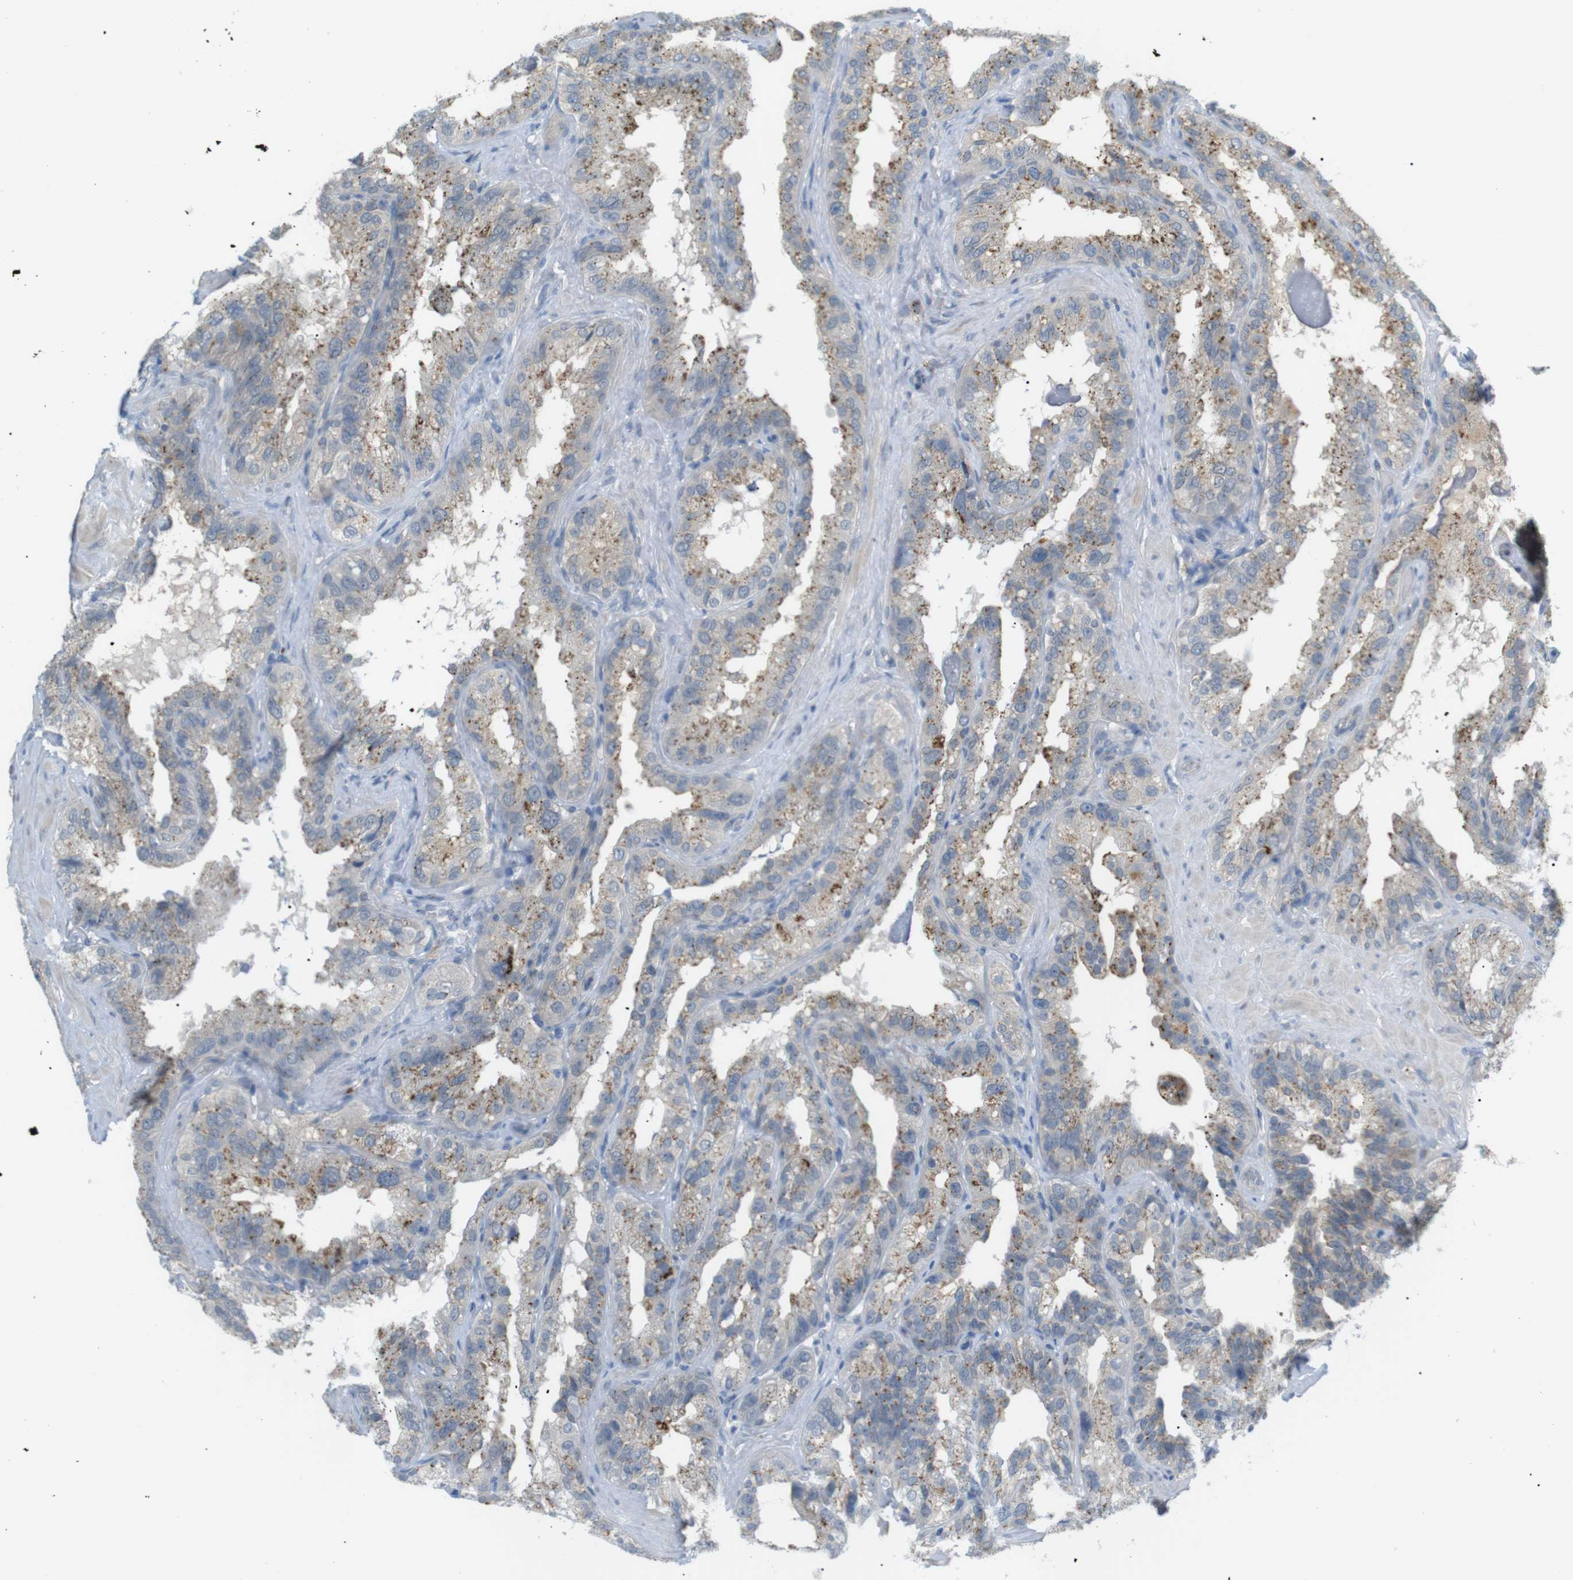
{"staining": {"intensity": "moderate", "quantity": "25%-75%", "location": "cytoplasmic/membranous"}, "tissue": "seminal vesicle", "cell_type": "Glandular cells", "image_type": "normal", "snomed": [{"axis": "morphology", "description": "Normal tissue, NOS"}, {"axis": "topography", "description": "Seminal veicle"}], "caption": "Moderate cytoplasmic/membranous expression for a protein is present in about 25%-75% of glandular cells of benign seminal vesicle using immunohistochemistry.", "gene": "B4GALNT2", "patient": {"sex": "male", "age": 68}}